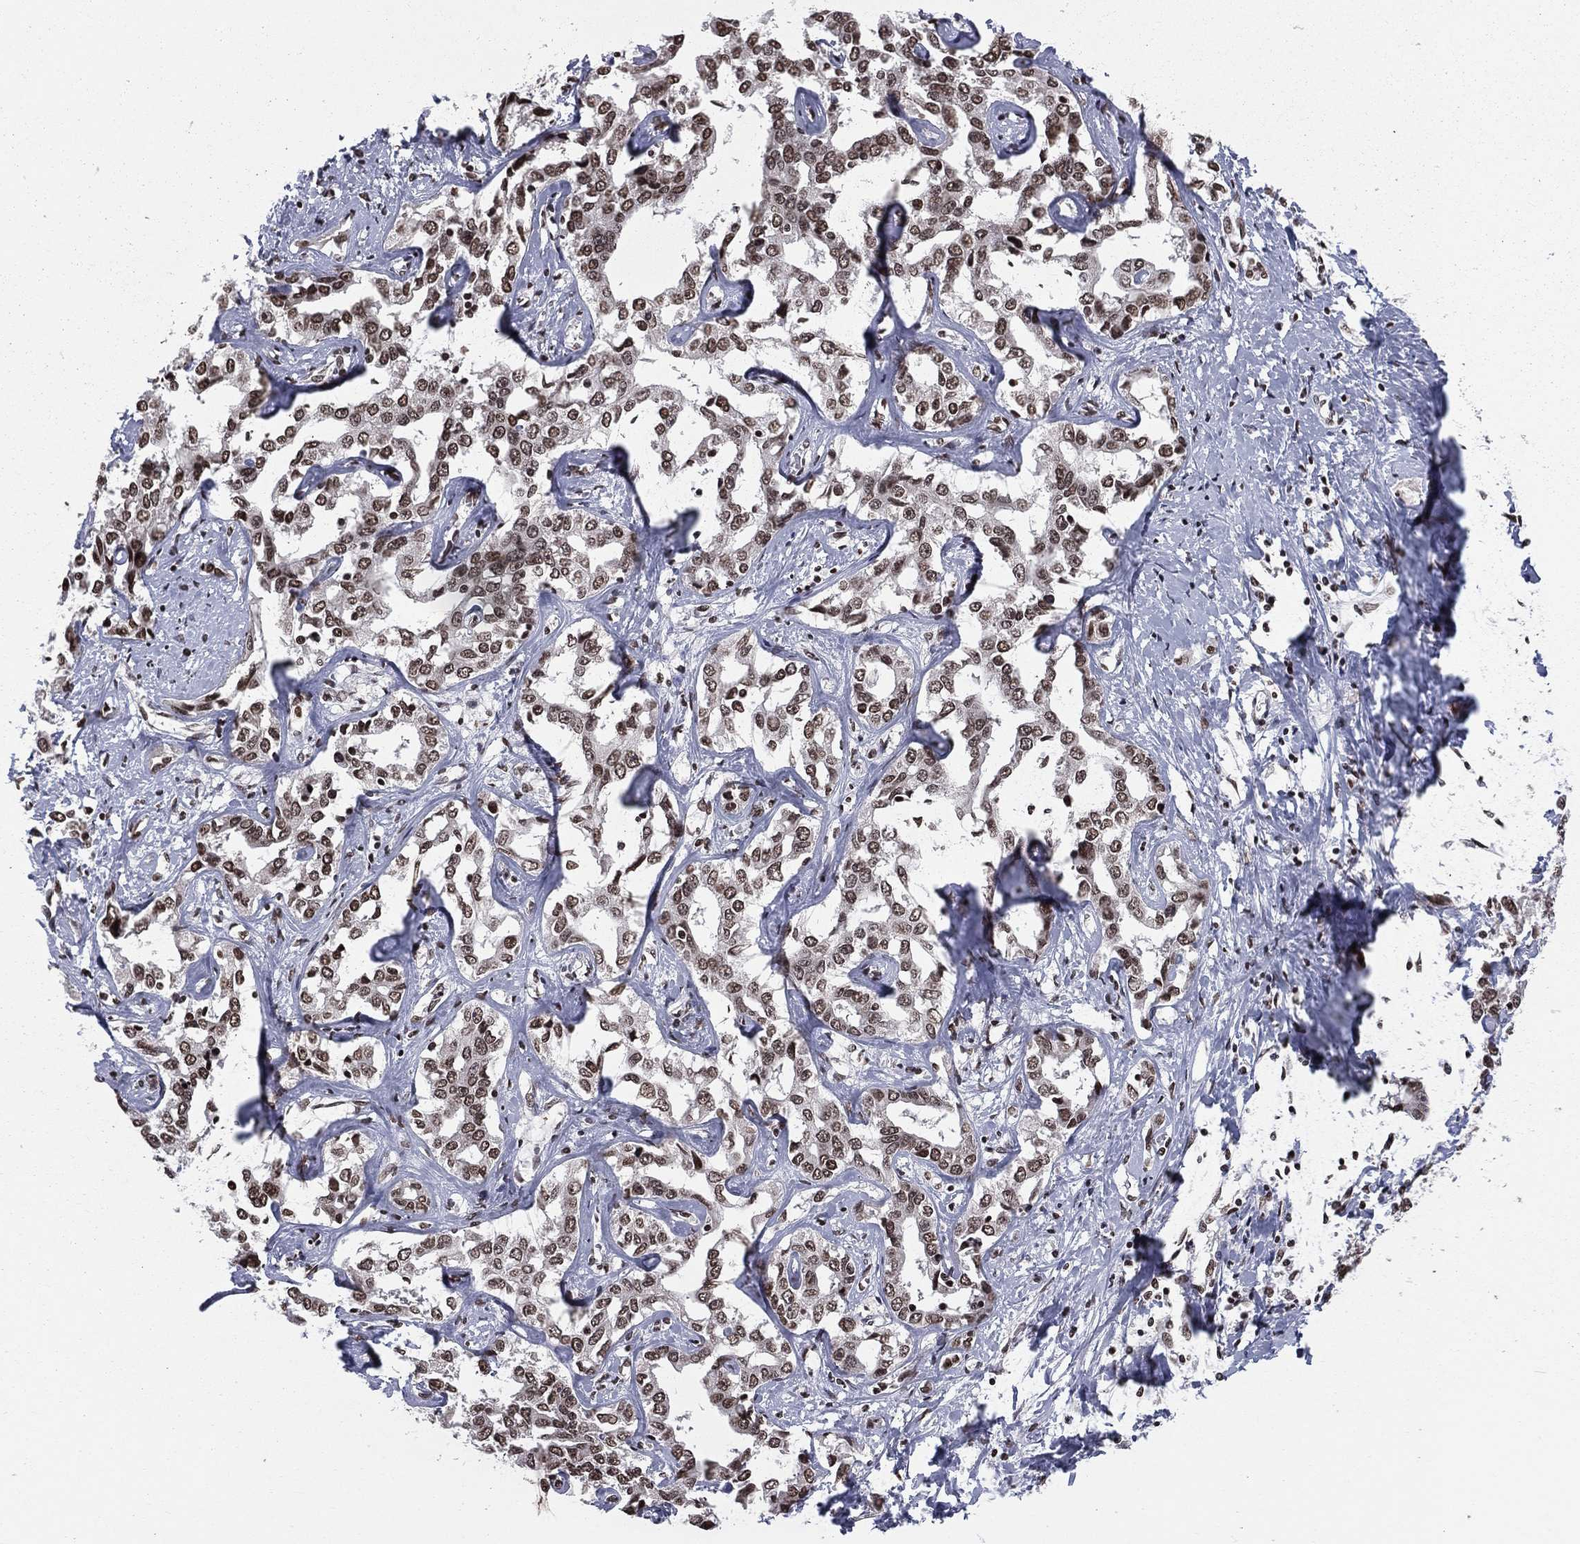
{"staining": {"intensity": "moderate", "quantity": ">75%", "location": "nuclear"}, "tissue": "liver cancer", "cell_type": "Tumor cells", "image_type": "cancer", "snomed": [{"axis": "morphology", "description": "Cholangiocarcinoma"}, {"axis": "topography", "description": "Liver"}], "caption": "Cholangiocarcinoma (liver) stained with DAB immunohistochemistry shows medium levels of moderate nuclear expression in approximately >75% of tumor cells. (DAB = brown stain, brightfield microscopy at high magnification).", "gene": "RFX7", "patient": {"sex": "male", "age": 59}}